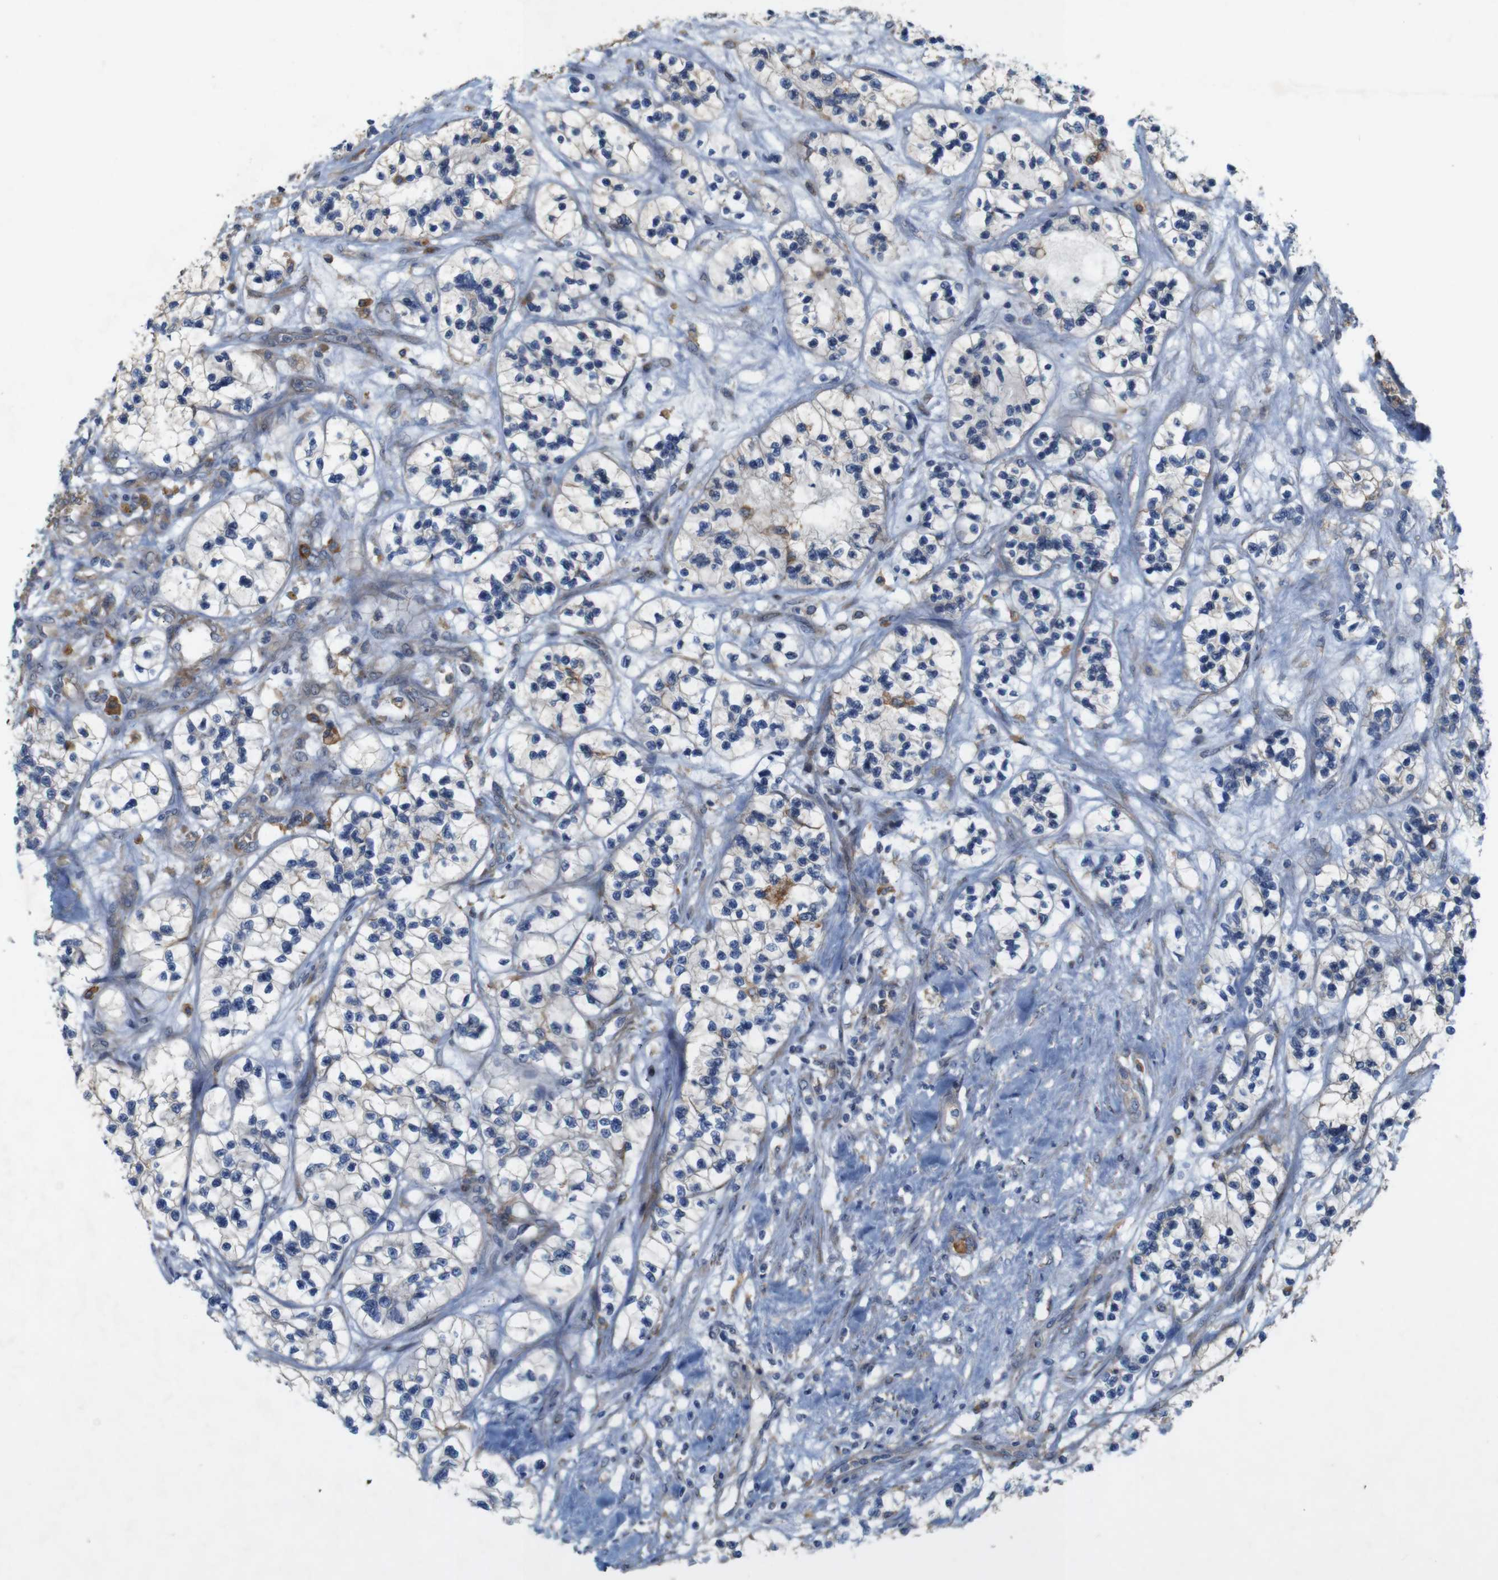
{"staining": {"intensity": "weak", "quantity": "<25%", "location": "cytoplasmic/membranous"}, "tissue": "renal cancer", "cell_type": "Tumor cells", "image_type": "cancer", "snomed": [{"axis": "morphology", "description": "Adenocarcinoma, NOS"}, {"axis": "topography", "description": "Kidney"}], "caption": "A photomicrograph of renal cancer stained for a protein exhibits no brown staining in tumor cells.", "gene": "SIGLEC8", "patient": {"sex": "female", "age": 57}}